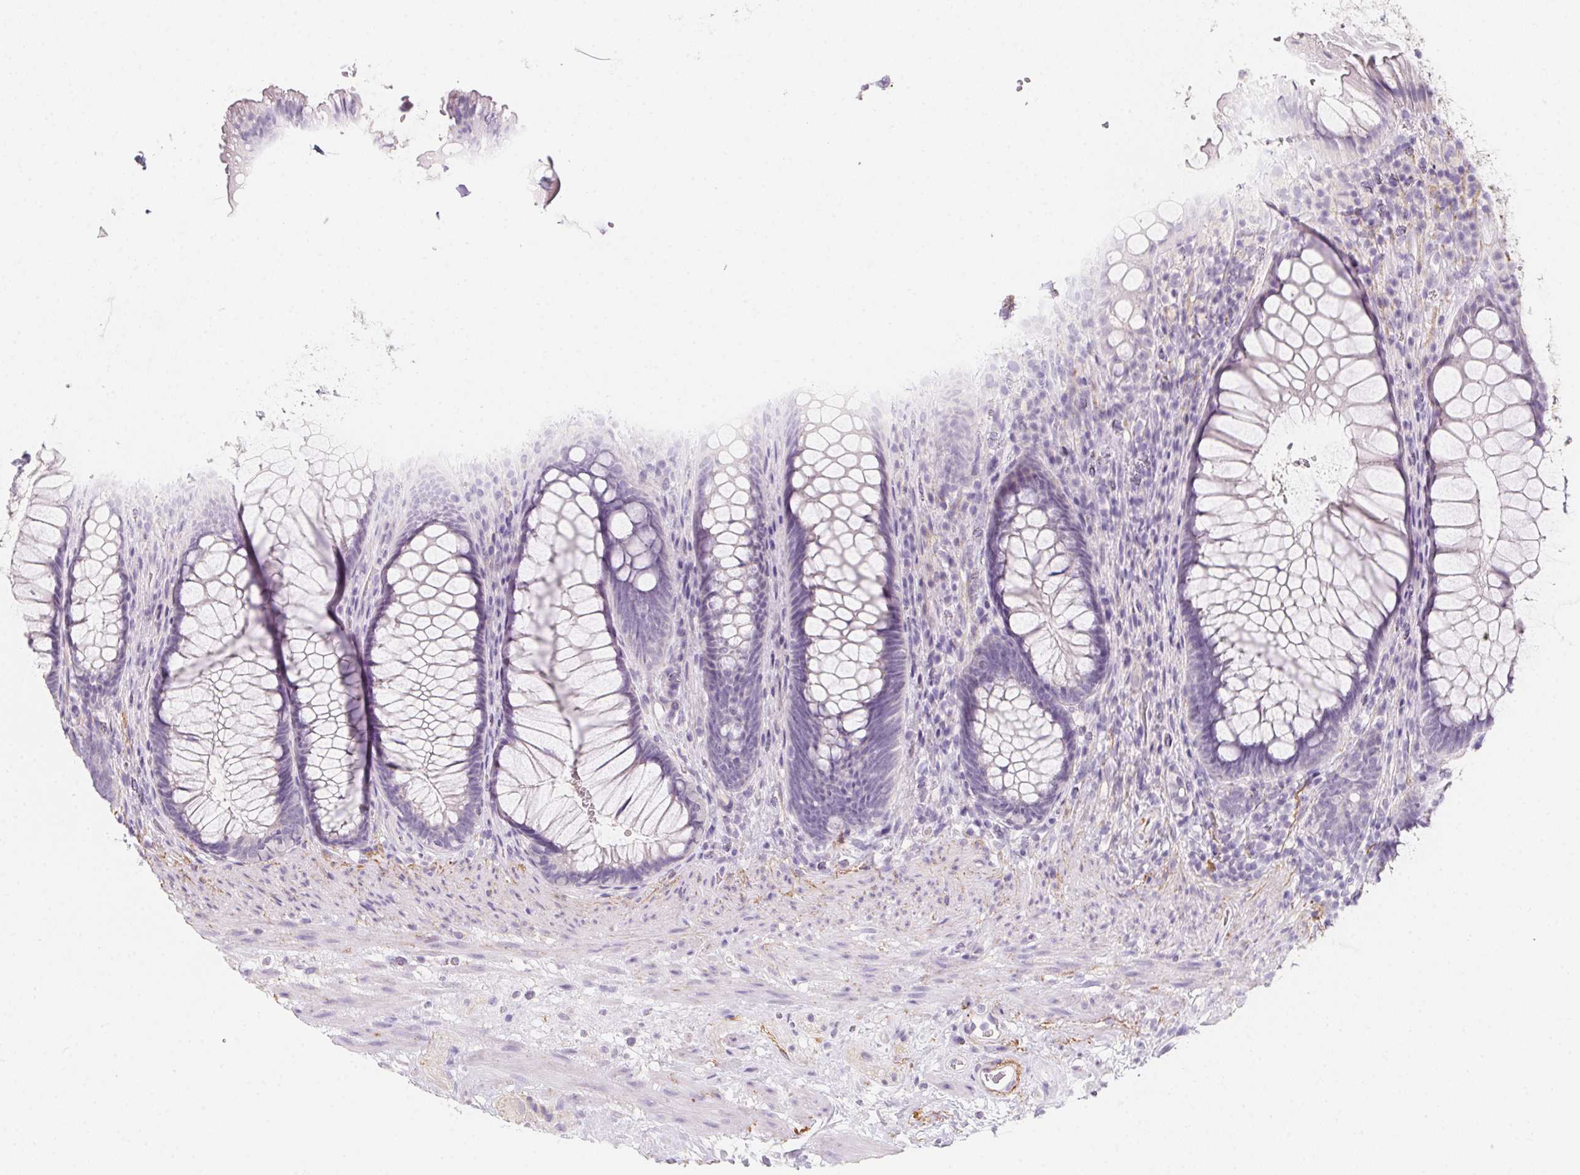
{"staining": {"intensity": "negative", "quantity": "none", "location": "none"}, "tissue": "rectum", "cell_type": "Glandular cells", "image_type": "normal", "snomed": [{"axis": "morphology", "description": "Normal tissue, NOS"}, {"axis": "topography", "description": "Smooth muscle"}, {"axis": "topography", "description": "Rectum"}], "caption": "Rectum stained for a protein using immunohistochemistry exhibits no staining glandular cells.", "gene": "MYL4", "patient": {"sex": "male", "age": 53}}